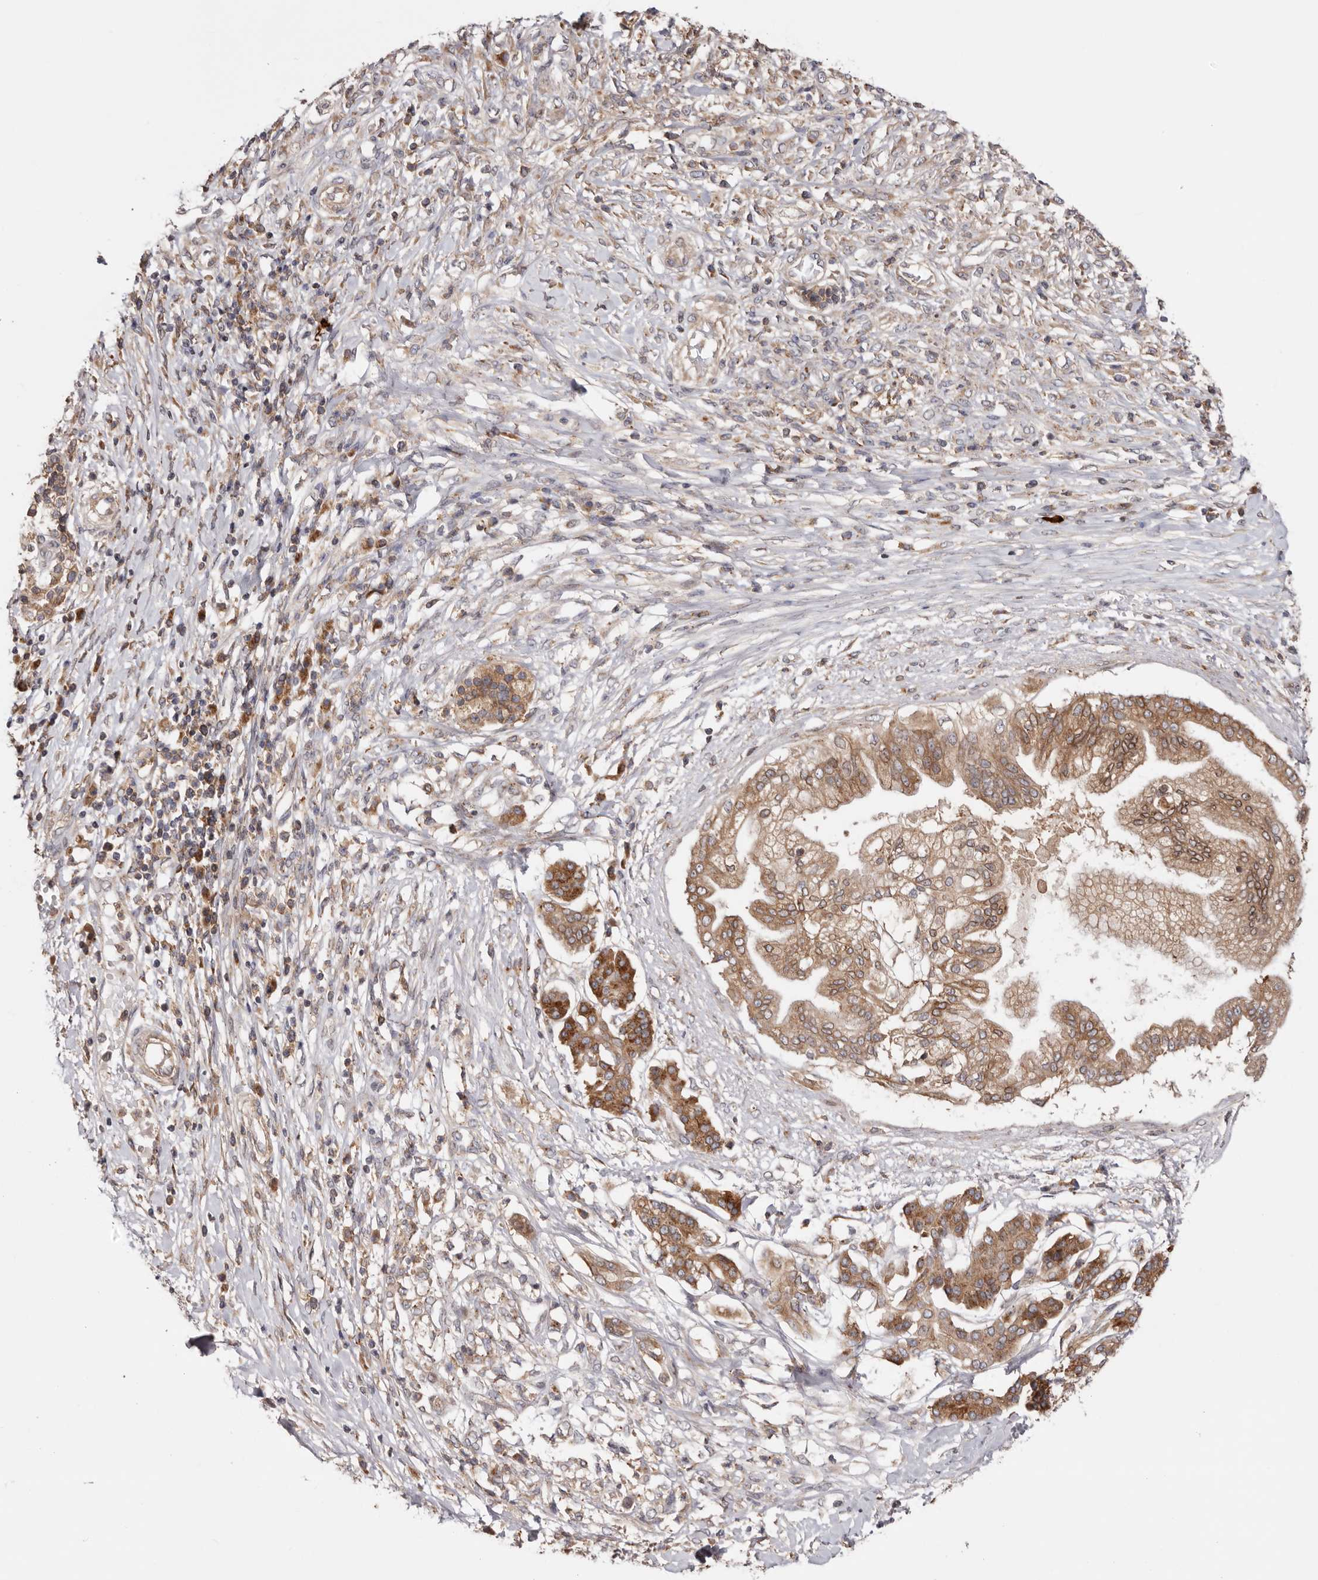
{"staining": {"intensity": "moderate", "quantity": ">75%", "location": "cytoplasmic/membranous"}, "tissue": "pancreatic cancer", "cell_type": "Tumor cells", "image_type": "cancer", "snomed": [{"axis": "morphology", "description": "Adenocarcinoma, NOS"}, {"axis": "topography", "description": "Pancreas"}], "caption": "Tumor cells display medium levels of moderate cytoplasmic/membranous staining in about >75% of cells in adenocarcinoma (pancreatic).", "gene": "TMUB1", "patient": {"sex": "female", "age": 56}}